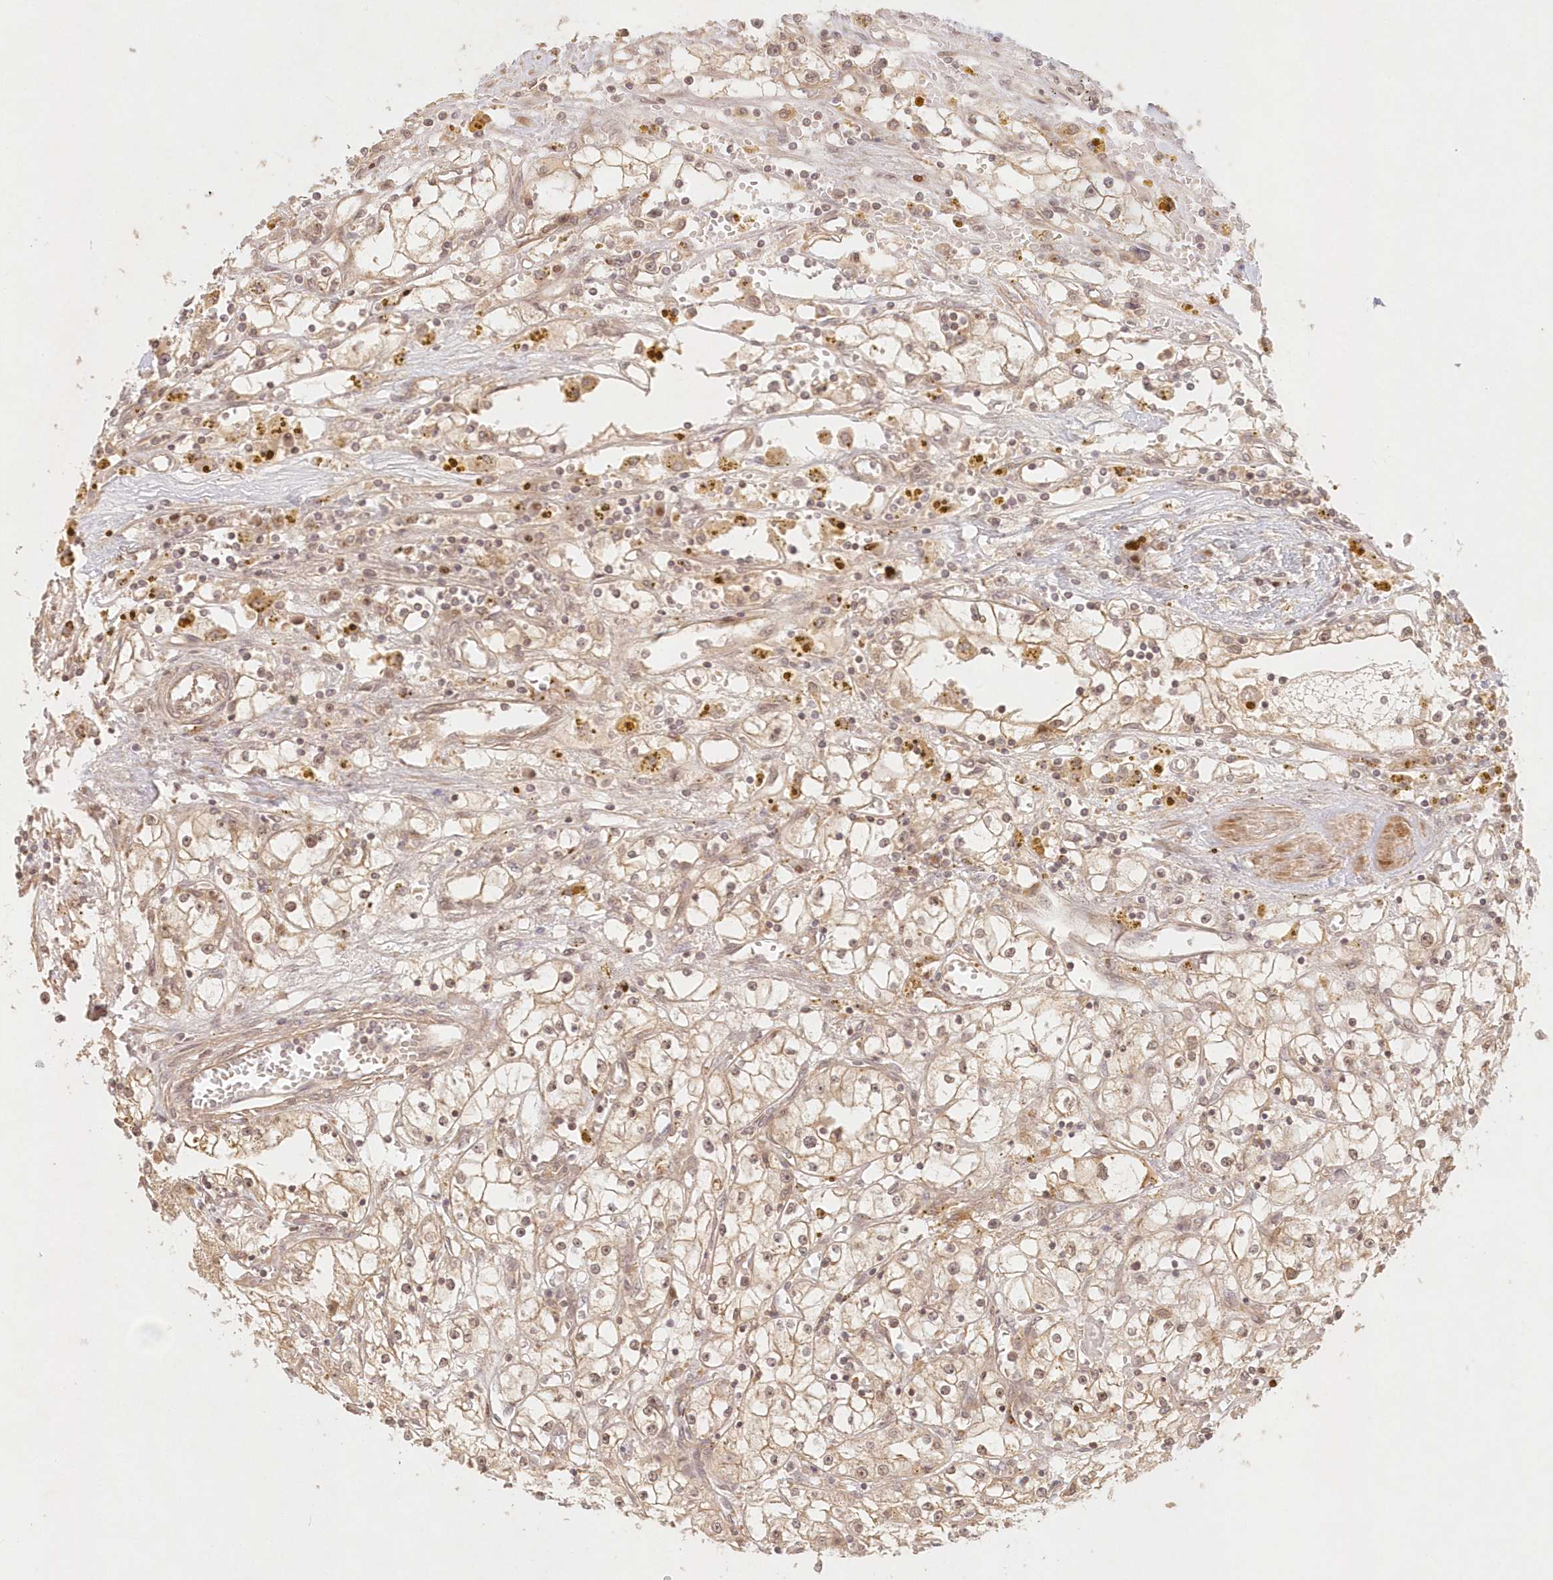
{"staining": {"intensity": "weak", "quantity": ">75%", "location": "cytoplasmic/membranous,nuclear"}, "tissue": "renal cancer", "cell_type": "Tumor cells", "image_type": "cancer", "snomed": [{"axis": "morphology", "description": "Adenocarcinoma, NOS"}, {"axis": "topography", "description": "Kidney"}], "caption": "The histopathology image shows a brown stain indicating the presence of a protein in the cytoplasmic/membranous and nuclear of tumor cells in renal cancer.", "gene": "KIAA0232", "patient": {"sex": "male", "age": 56}}